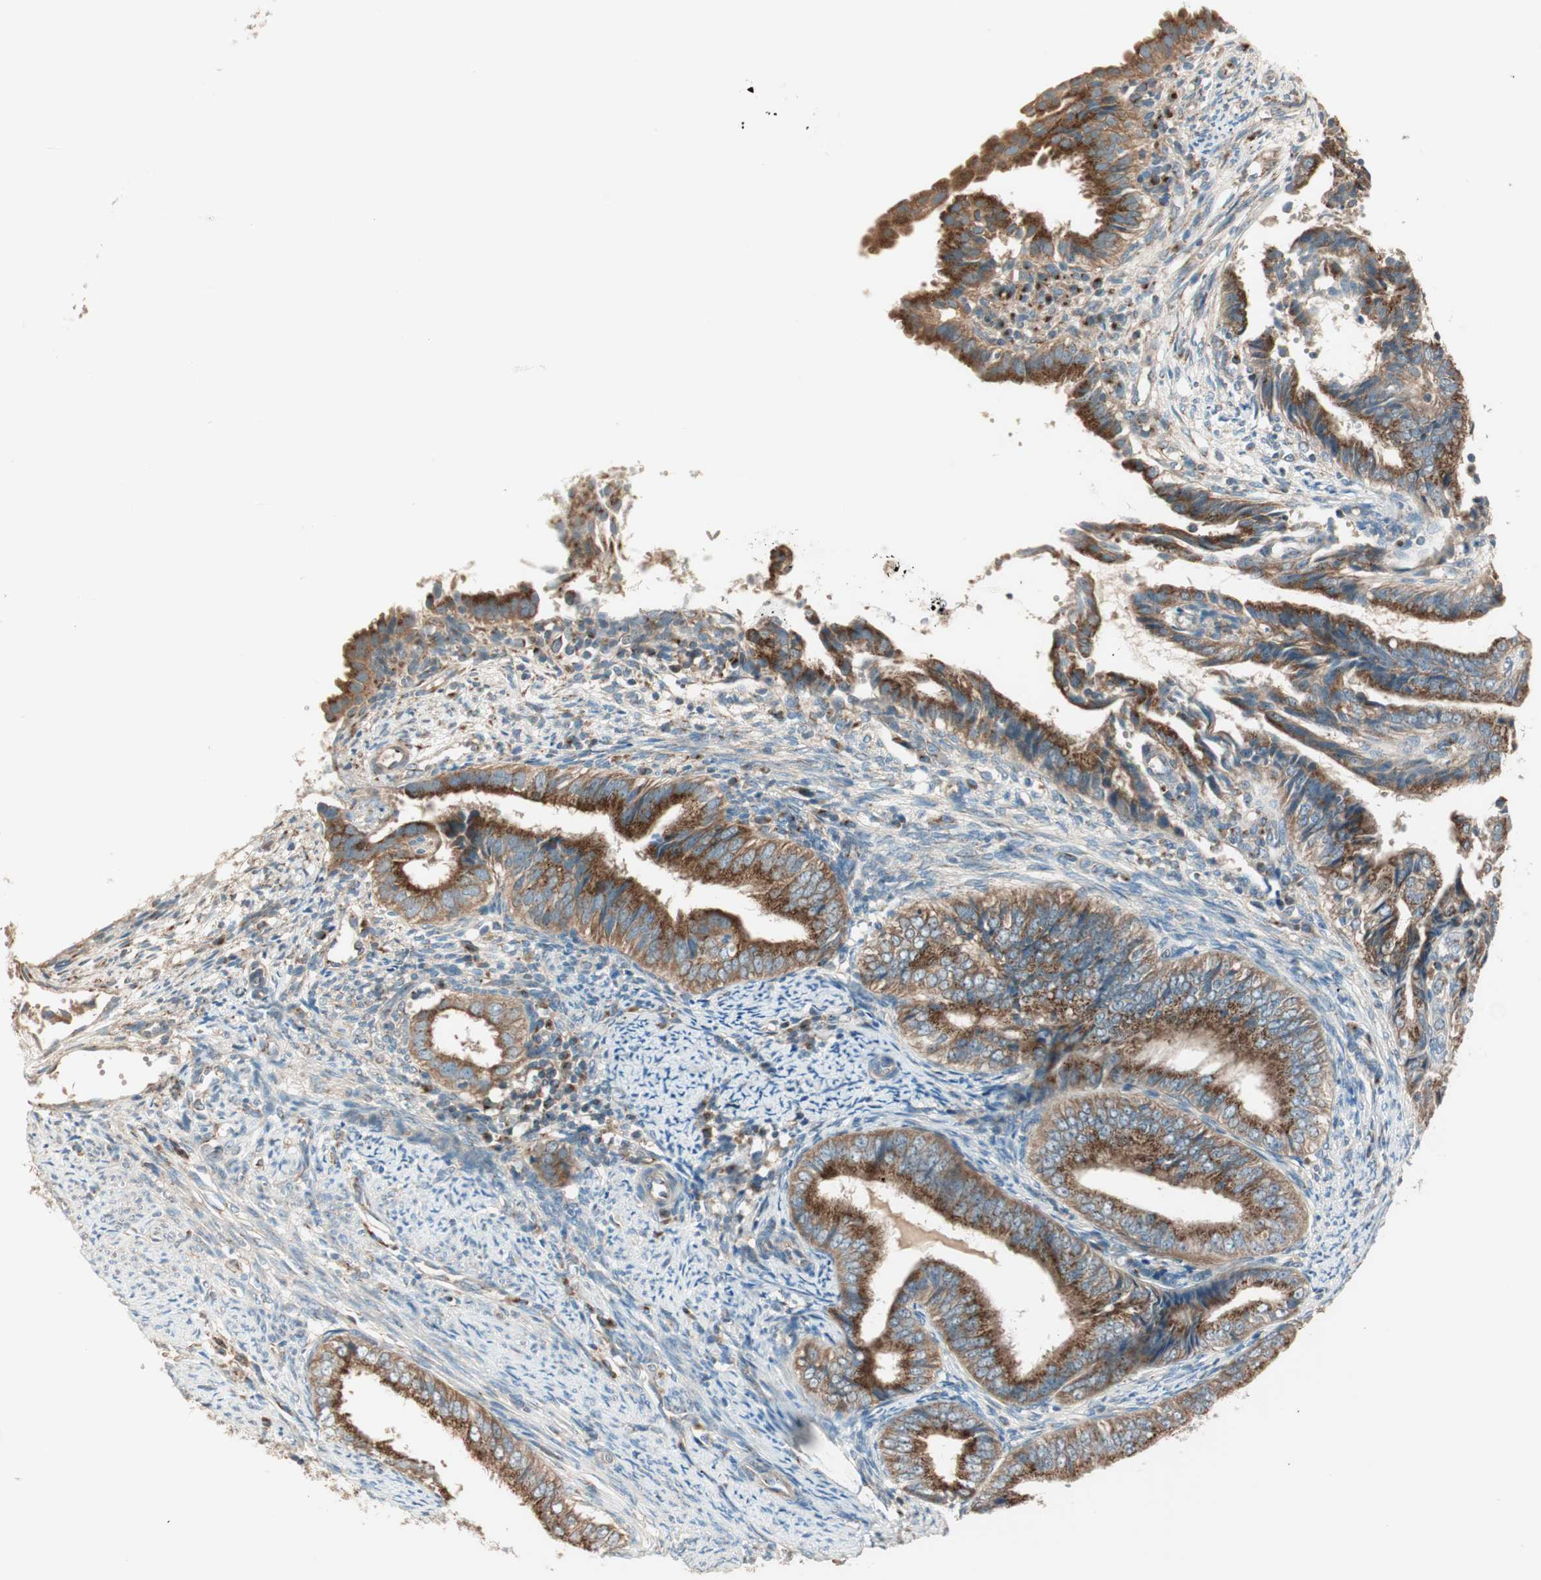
{"staining": {"intensity": "strong", "quantity": ">75%", "location": "cytoplasmic/membranous"}, "tissue": "endometrial cancer", "cell_type": "Tumor cells", "image_type": "cancer", "snomed": [{"axis": "morphology", "description": "Adenocarcinoma, NOS"}, {"axis": "topography", "description": "Endometrium"}], "caption": "IHC of adenocarcinoma (endometrial) displays high levels of strong cytoplasmic/membranous expression in approximately >75% of tumor cells.", "gene": "SEC16A", "patient": {"sex": "female", "age": 58}}